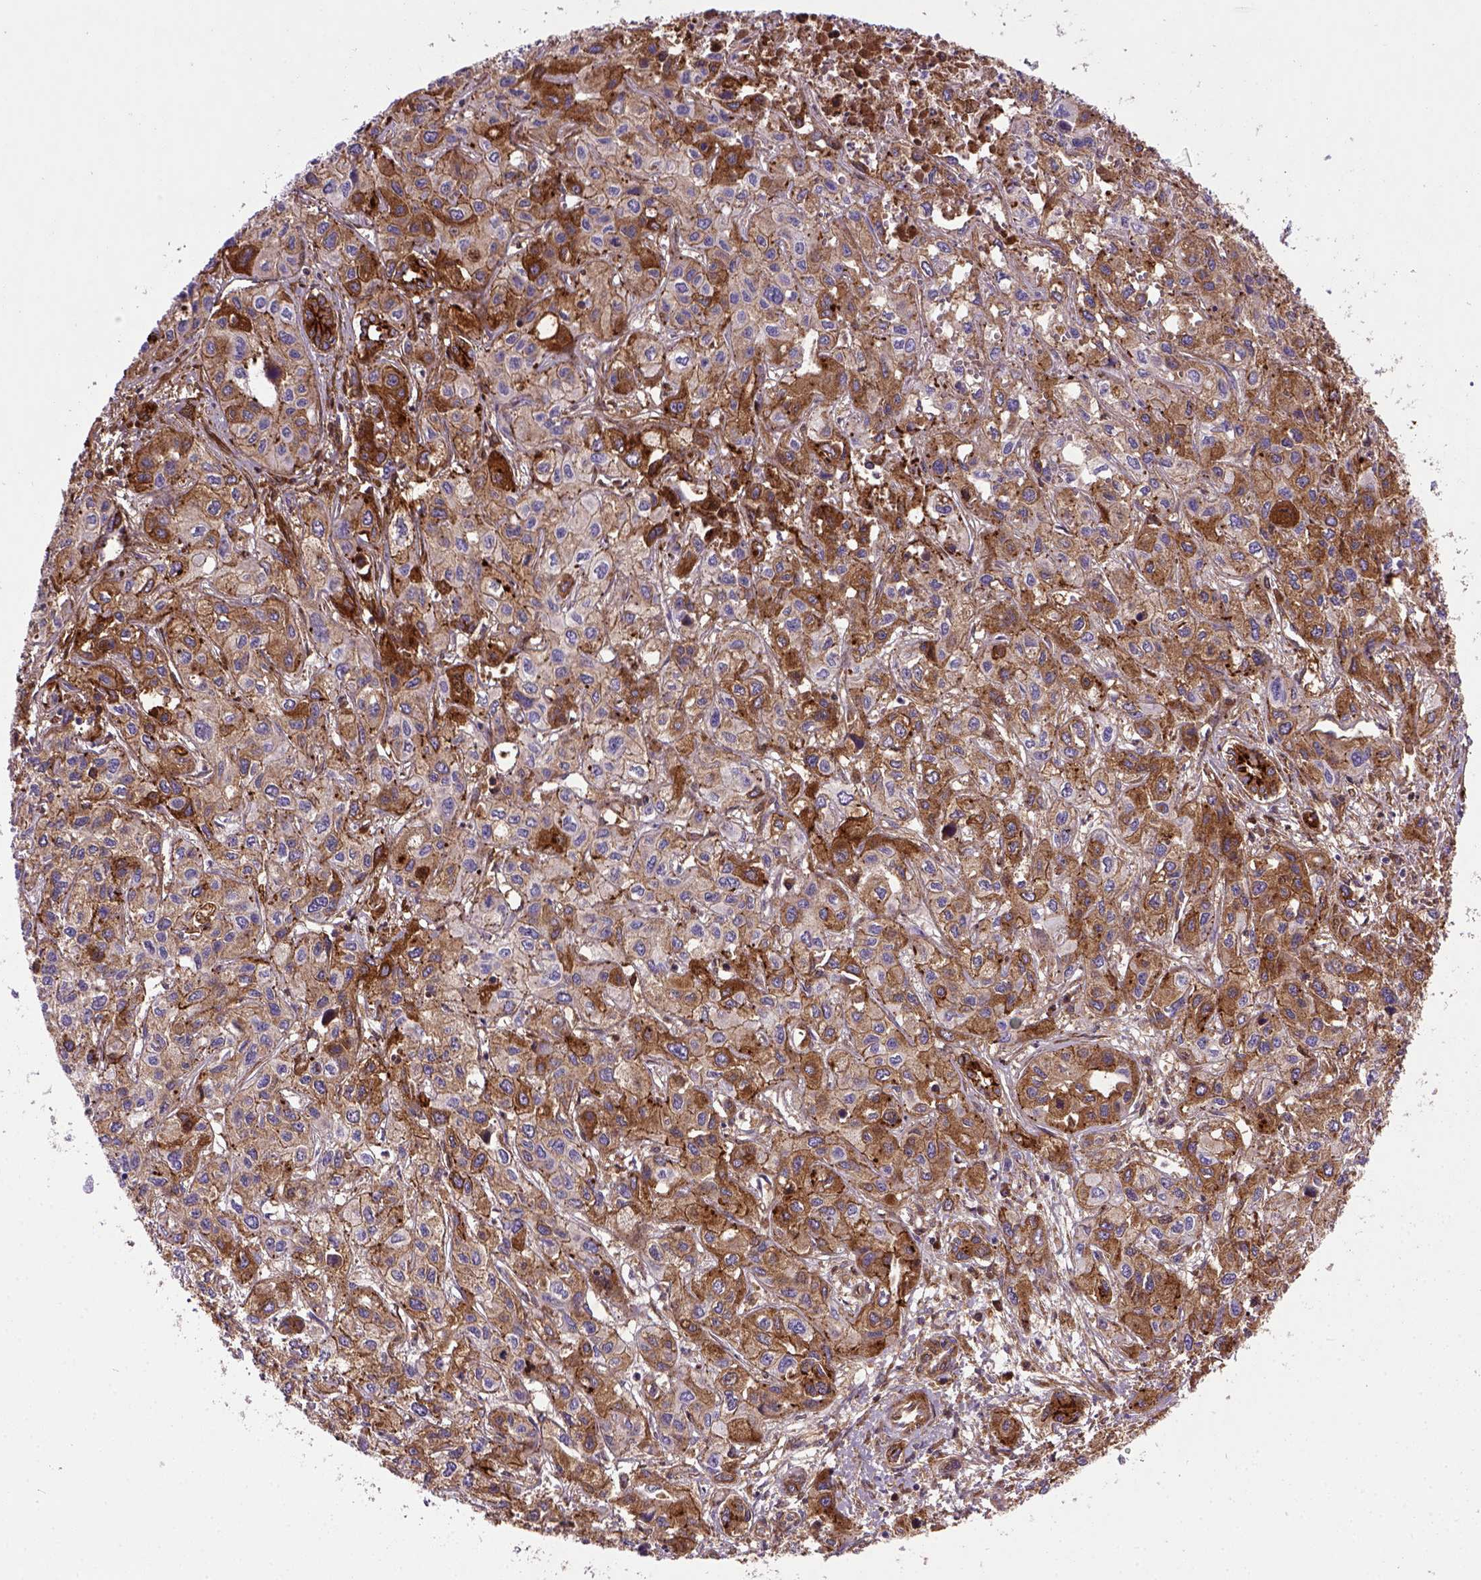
{"staining": {"intensity": "strong", "quantity": ">75%", "location": "cytoplasmic/membranous"}, "tissue": "liver cancer", "cell_type": "Tumor cells", "image_type": "cancer", "snomed": [{"axis": "morphology", "description": "Cholangiocarcinoma"}, {"axis": "topography", "description": "Liver"}], "caption": "Liver cancer was stained to show a protein in brown. There is high levels of strong cytoplasmic/membranous staining in about >75% of tumor cells.", "gene": "CDH1", "patient": {"sex": "female", "age": 66}}